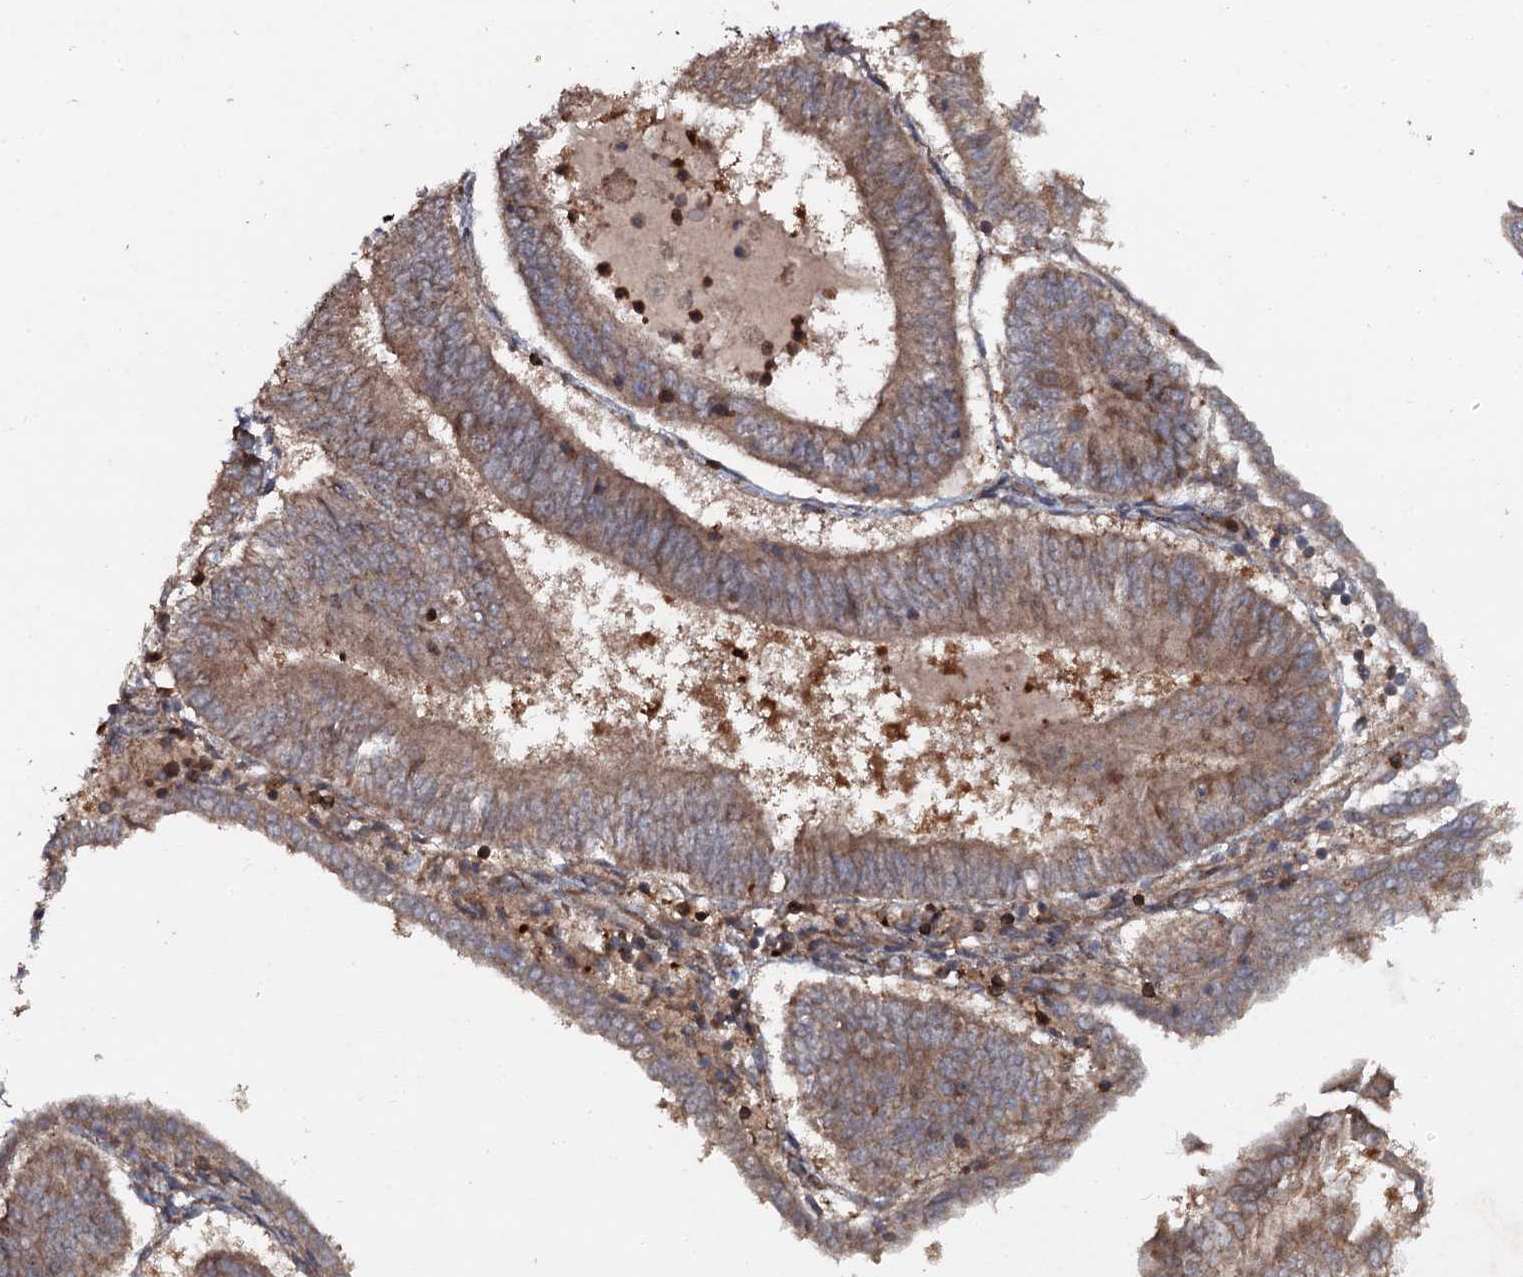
{"staining": {"intensity": "moderate", "quantity": ">75%", "location": "cytoplasmic/membranous"}, "tissue": "endometrial cancer", "cell_type": "Tumor cells", "image_type": "cancer", "snomed": [{"axis": "morphology", "description": "Adenocarcinoma, NOS"}, {"axis": "topography", "description": "Endometrium"}], "caption": "Endometrial adenocarcinoma tissue reveals moderate cytoplasmic/membranous expression in about >75% of tumor cells Nuclei are stained in blue.", "gene": "ADGRG3", "patient": {"sex": "female", "age": 58}}